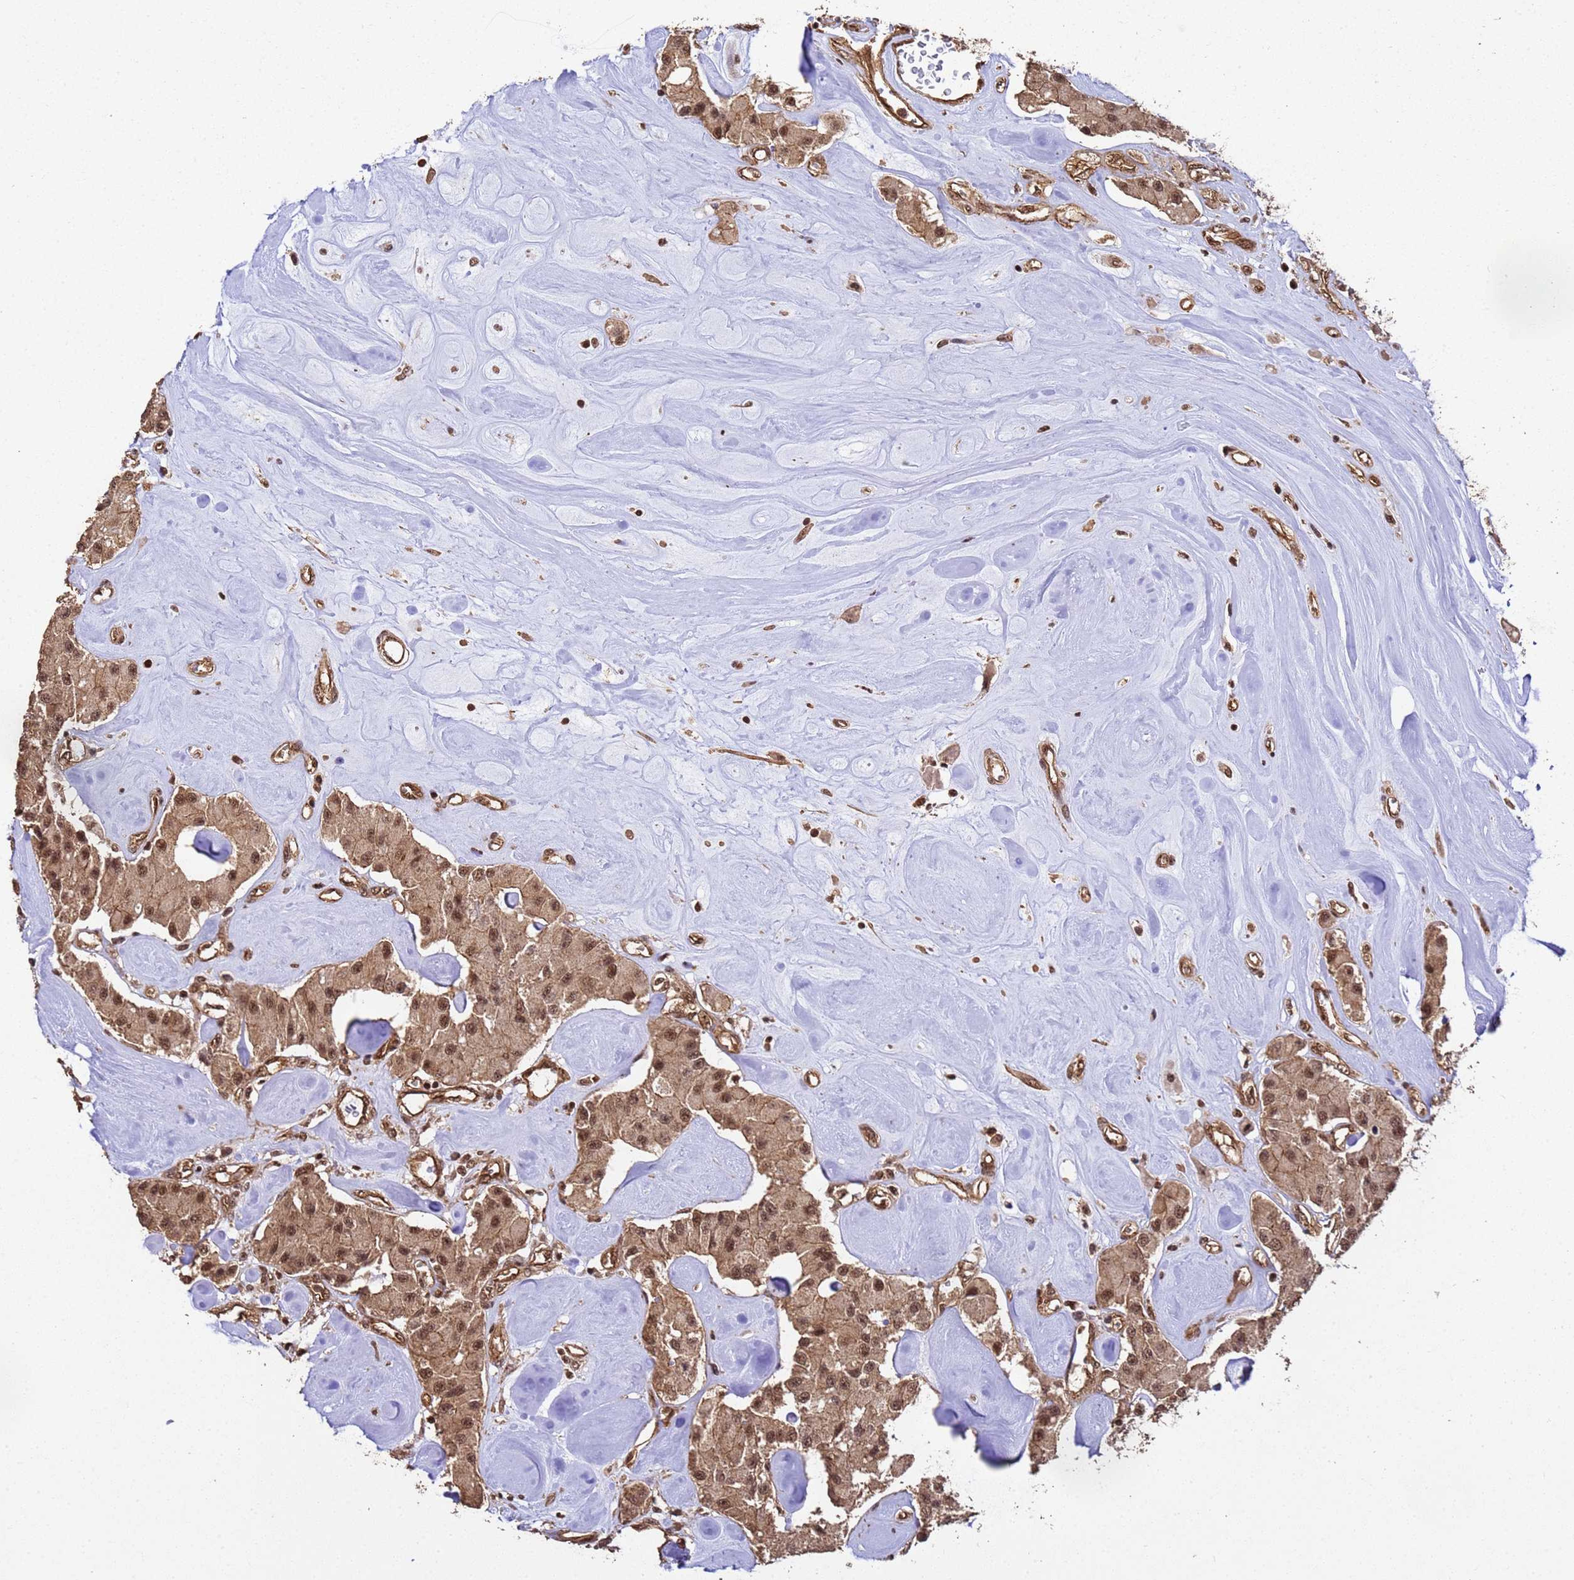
{"staining": {"intensity": "moderate", "quantity": ">75%", "location": "cytoplasmic/membranous,nuclear"}, "tissue": "carcinoid", "cell_type": "Tumor cells", "image_type": "cancer", "snomed": [{"axis": "morphology", "description": "Carcinoid, malignant, NOS"}, {"axis": "topography", "description": "Pancreas"}], "caption": "Tumor cells reveal medium levels of moderate cytoplasmic/membranous and nuclear positivity in about >75% of cells in human carcinoid.", "gene": "SYF2", "patient": {"sex": "male", "age": 41}}